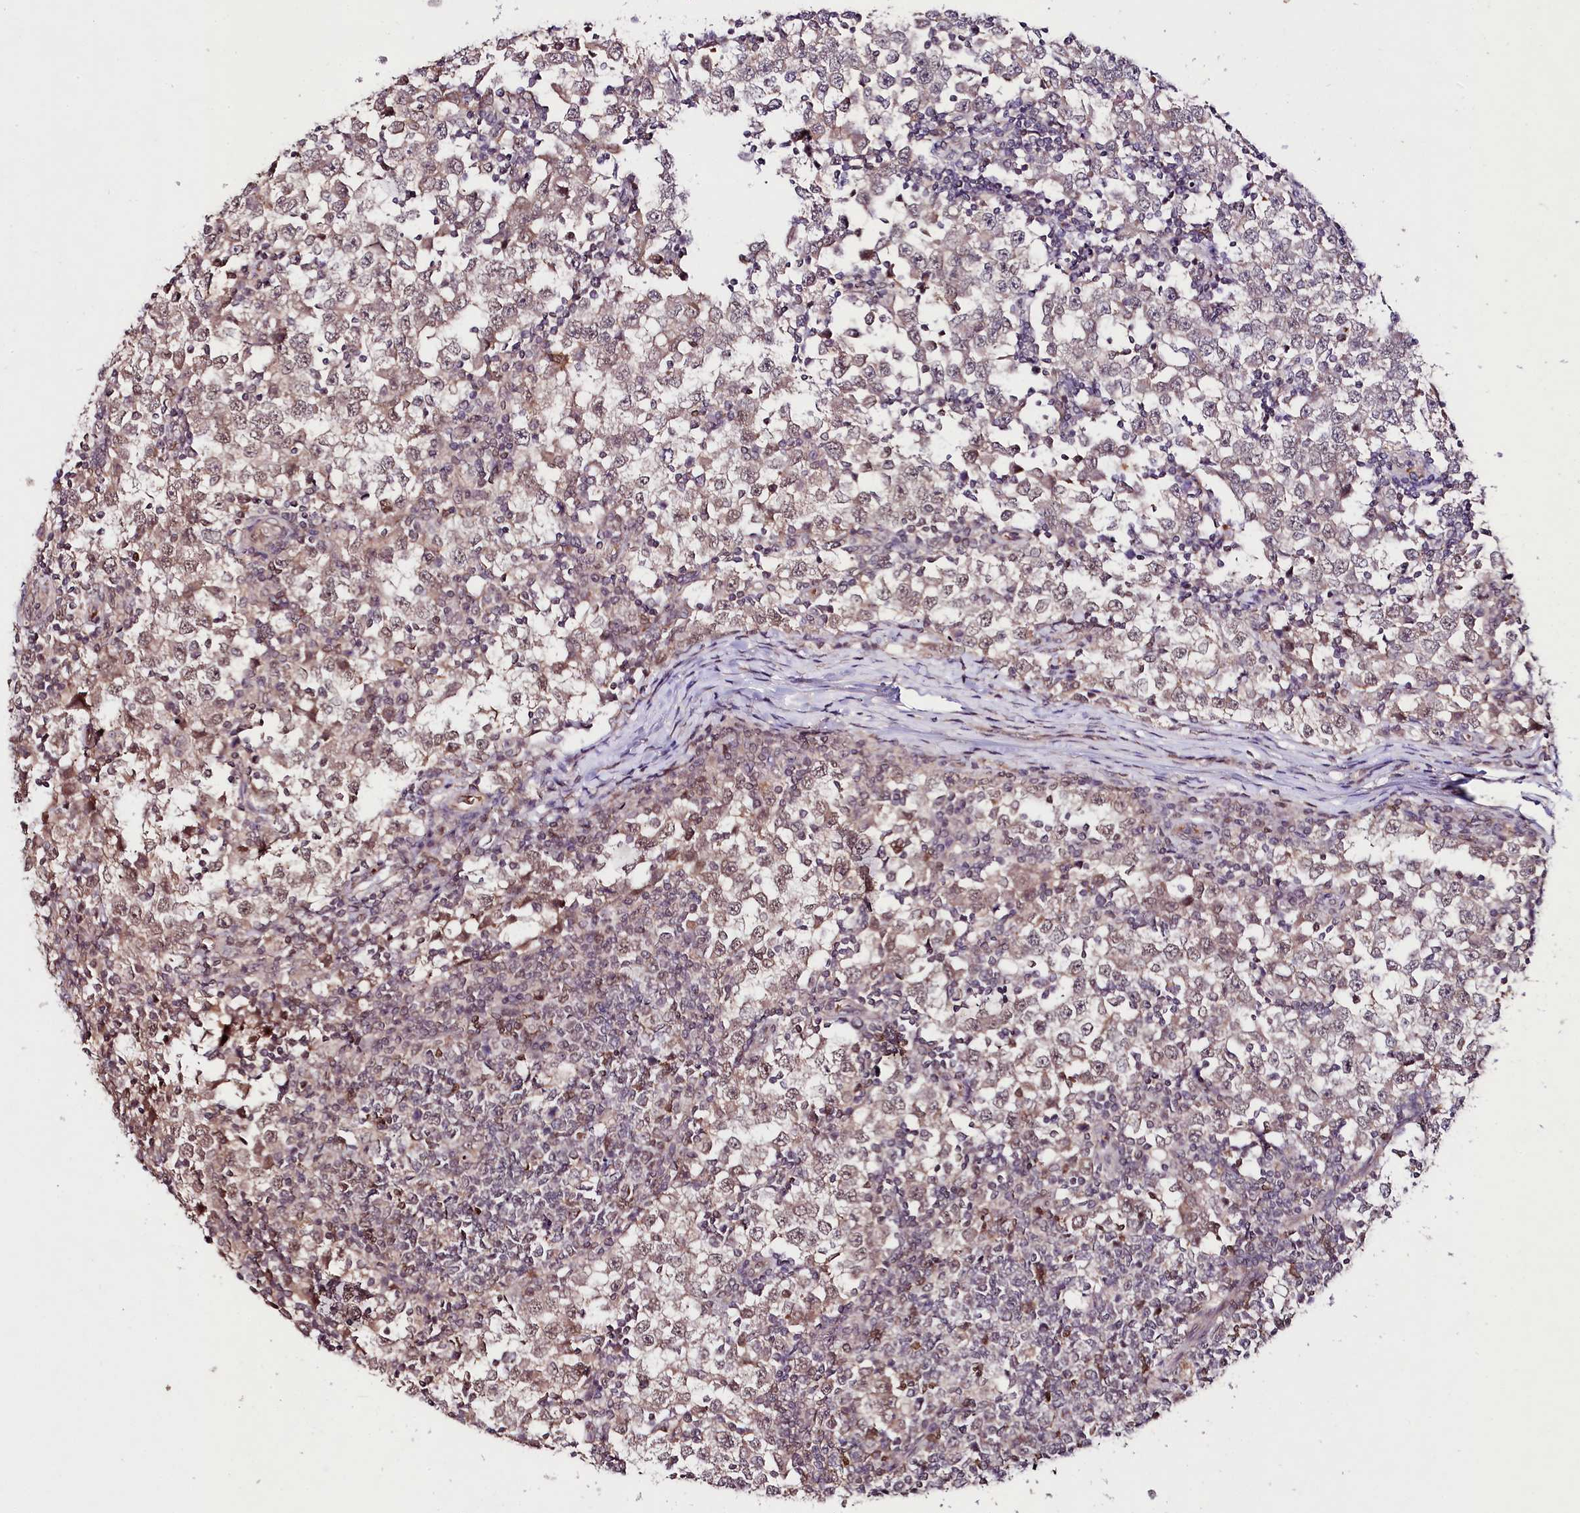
{"staining": {"intensity": "weak", "quantity": ">75%", "location": "cytoplasmic/membranous,nuclear"}, "tissue": "testis cancer", "cell_type": "Tumor cells", "image_type": "cancer", "snomed": [{"axis": "morphology", "description": "Seminoma, NOS"}, {"axis": "topography", "description": "Testis"}], "caption": "Immunohistochemistry of testis cancer displays low levels of weak cytoplasmic/membranous and nuclear staining in approximately >75% of tumor cells. (DAB IHC, brown staining for protein, blue staining for nuclei).", "gene": "TAFAZZIN", "patient": {"sex": "male", "age": 65}}